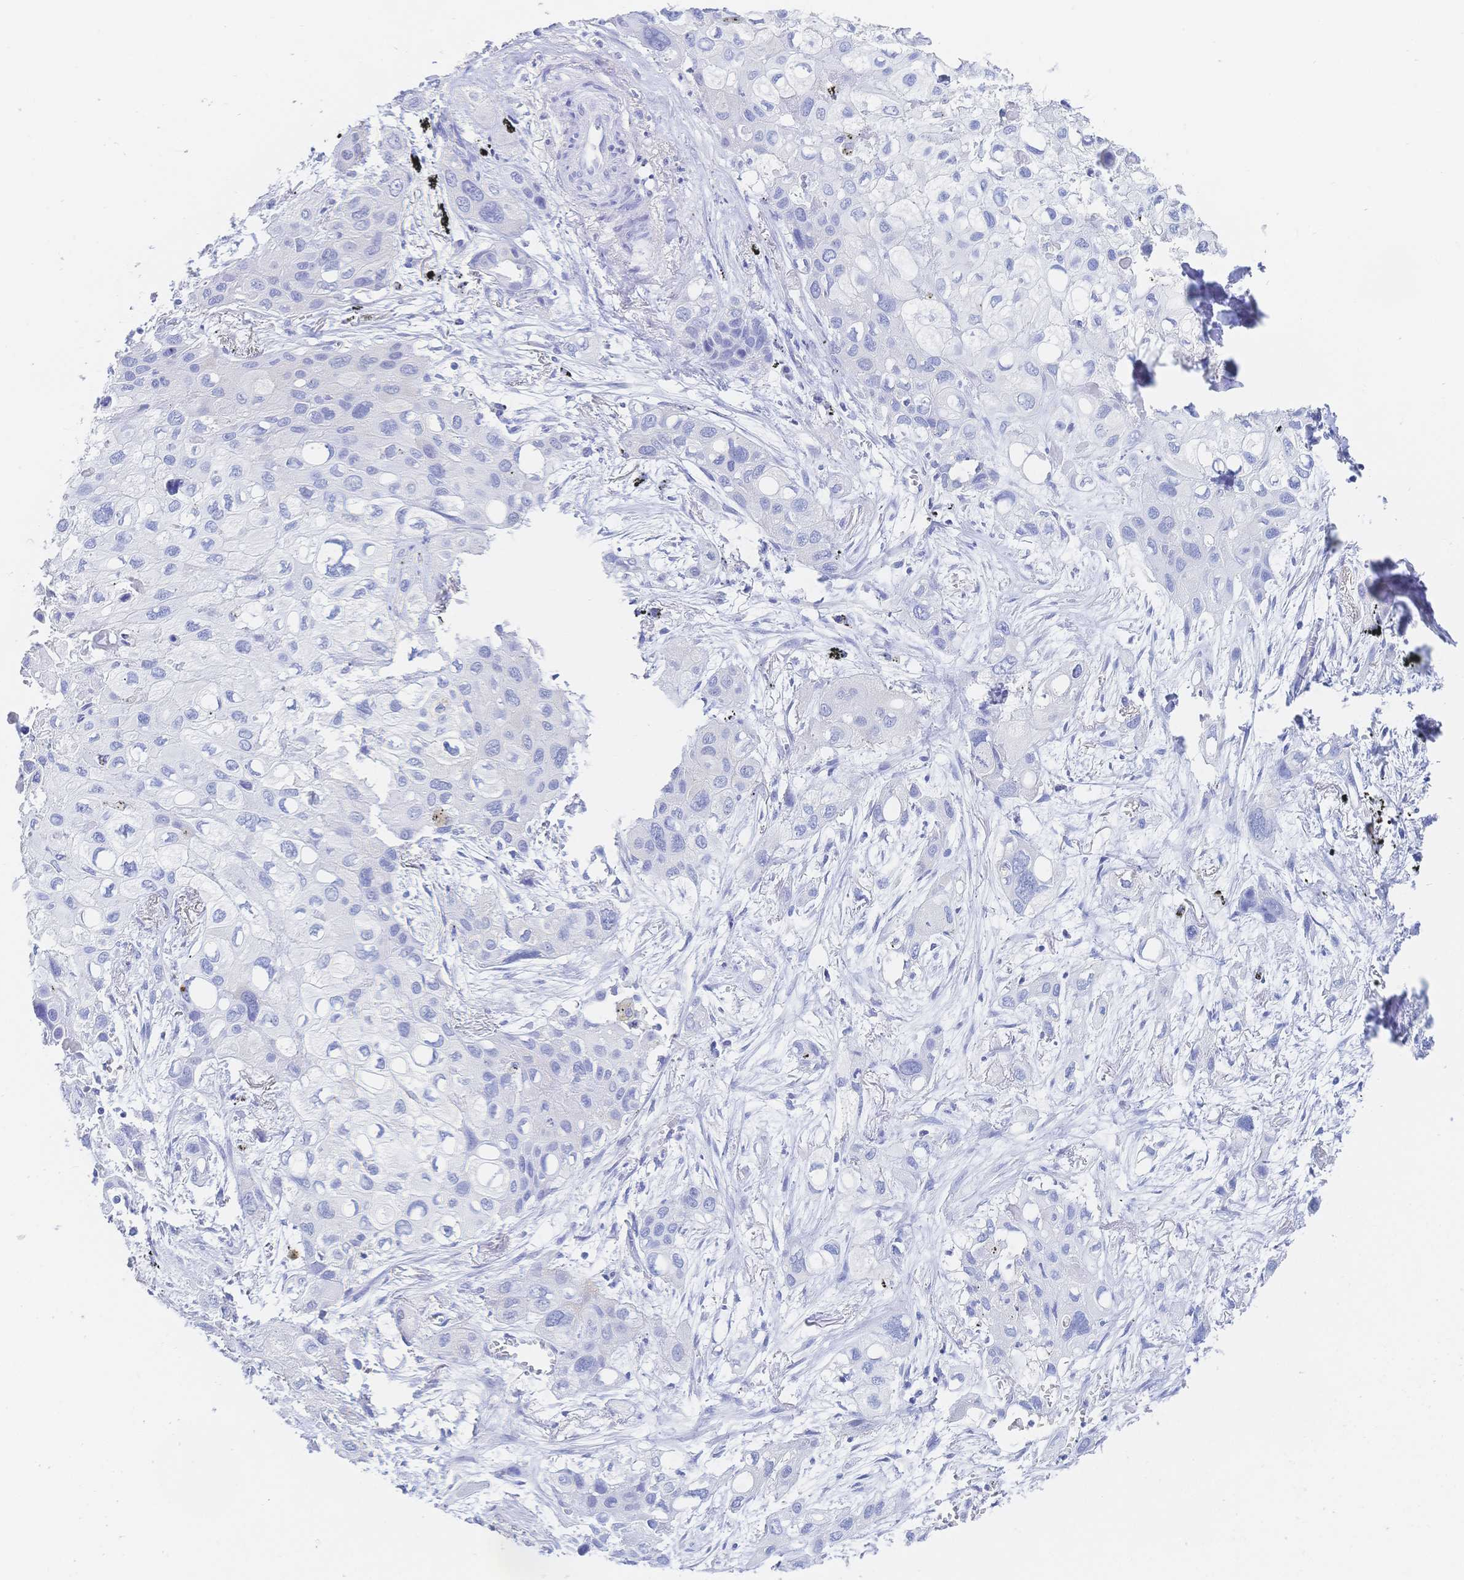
{"staining": {"intensity": "negative", "quantity": "none", "location": "none"}, "tissue": "lung cancer", "cell_type": "Tumor cells", "image_type": "cancer", "snomed": [{"axis": "morphology", "description": "Squamous cell carcinoma, NOS"}, {"axis": "morphology", "description": "Squamous cell carcinoma, metastatic, NOS"}, {"axis": "topography", "description": "Lung"}], "caption": "DAB (3,3'-diaminobenzidine) immunohistochemical staining of metastatic squamous cell carcinoma (lung) demonstrates no significant staining in tumor cells. (Stains: DAB (3,3'-diaminobenzidine) immunohistochemistry with hematoxylin counter stain, Microscopy: brightfield microscopy at high magnification).", "gene": "RRM1", "patient": {"sex": "male", "age": 59}}